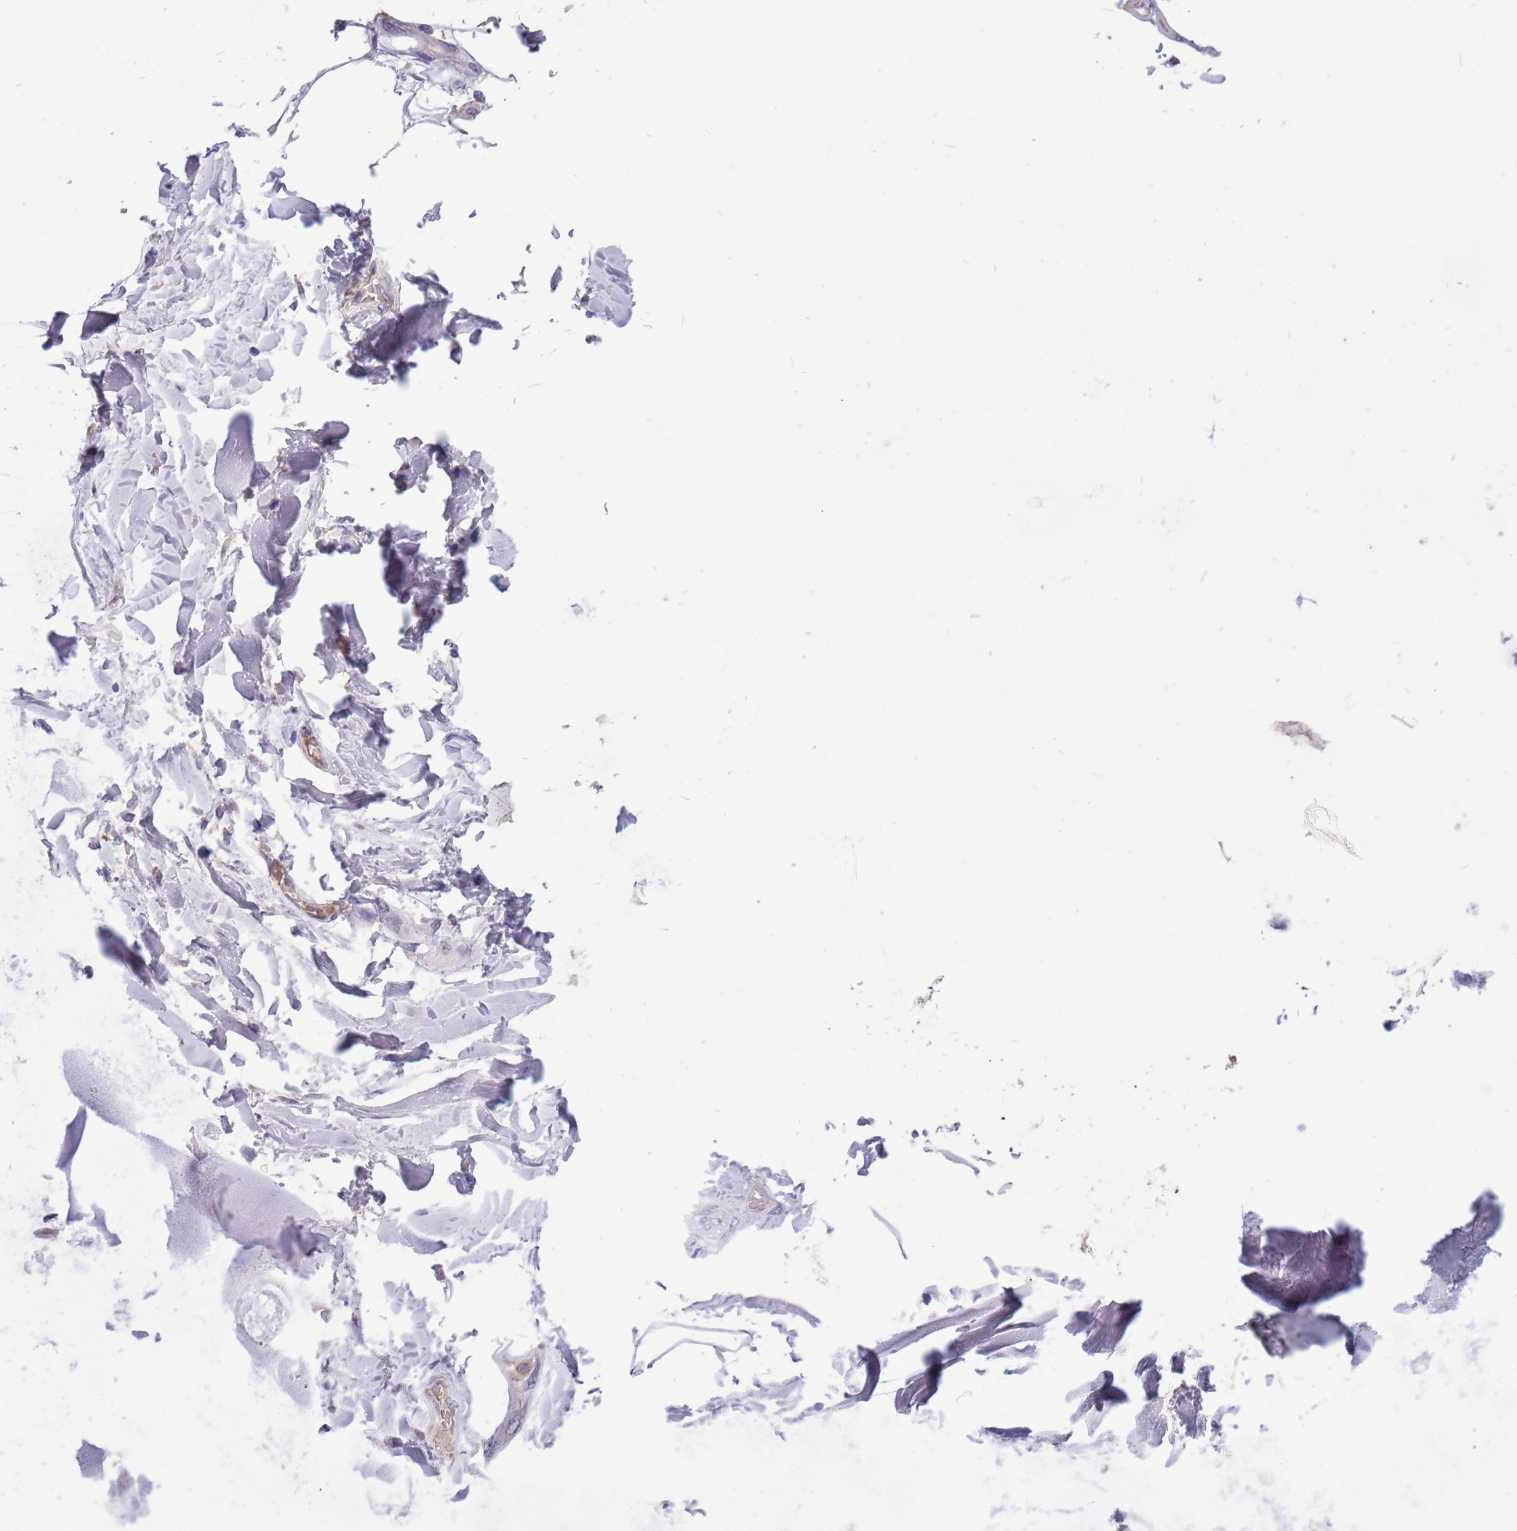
{"staining": {"intensity": "negative", "quantity": "none", "location": "none"}, "tissue": "soft tissue", "cell_type": "Fibroblasts", "image_type": "normal", "snomed": [{"axis": "morphology", "description": "Normal tissue, NOS"}, {"axis": "topography", "description": "Lymph node"}, {"axis": "topography", "description": "Cartilage tissue"}, {"axis": "topography", "description": "Bronchus"}], "caption": "High magnification brightfield microscopy of unremarkable soft tissue stained with DAB (brown) and counterstained with hematoxylin (blue): fibroblasts show no significant staining. (Stains: DAB IHC with hematoxylin counter stain, Microscopy: brightfield microscopy at high magnification).", "gene": "SCAMP5", "patient": {"sex": "male", "age": 63}}